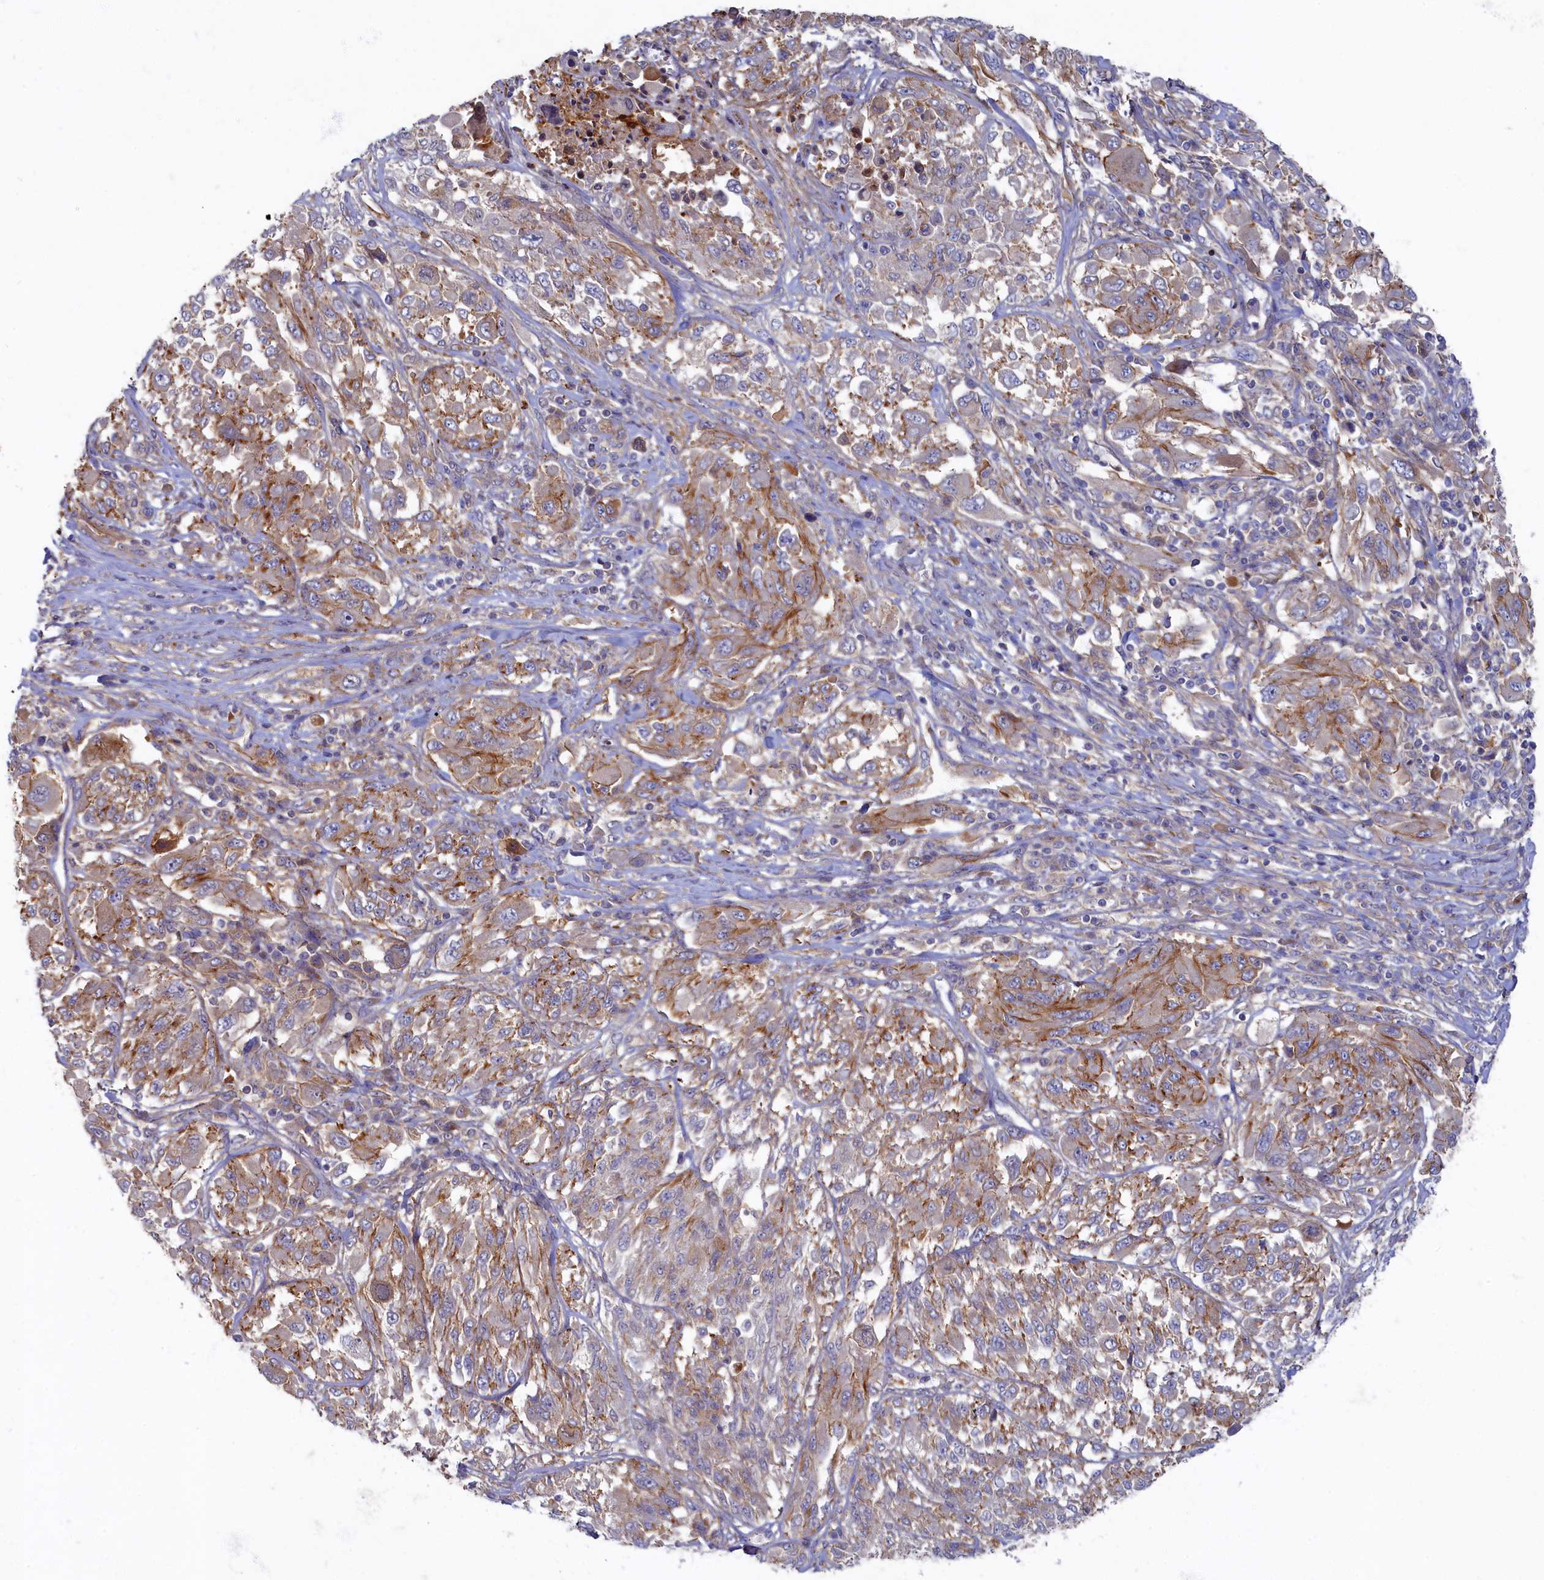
{"staining": {"intensity": "moderate", "quantity": "25%-75%", "location": "cytoplasmic/membranous"}, "tissue": "melanoma", "cell_type": "Tumor cells", "image_type": "cancer", "snomed": [{"axis": "morphology", "description": "Malignant melanoma, NOS"}, {"axis": "topography", "description": "Skin"}], "caption": "This histopathology image displays malignant melanoma stained with immunohistochemistry (IHC) to label a protein in brown. The cytoplasmic/membranous of tumor cells show moderate positivity for the protein. Nuclei are counter-stained blue.", "gene": "PSMG2", "patient": {"sex": "female", "age": 91}}